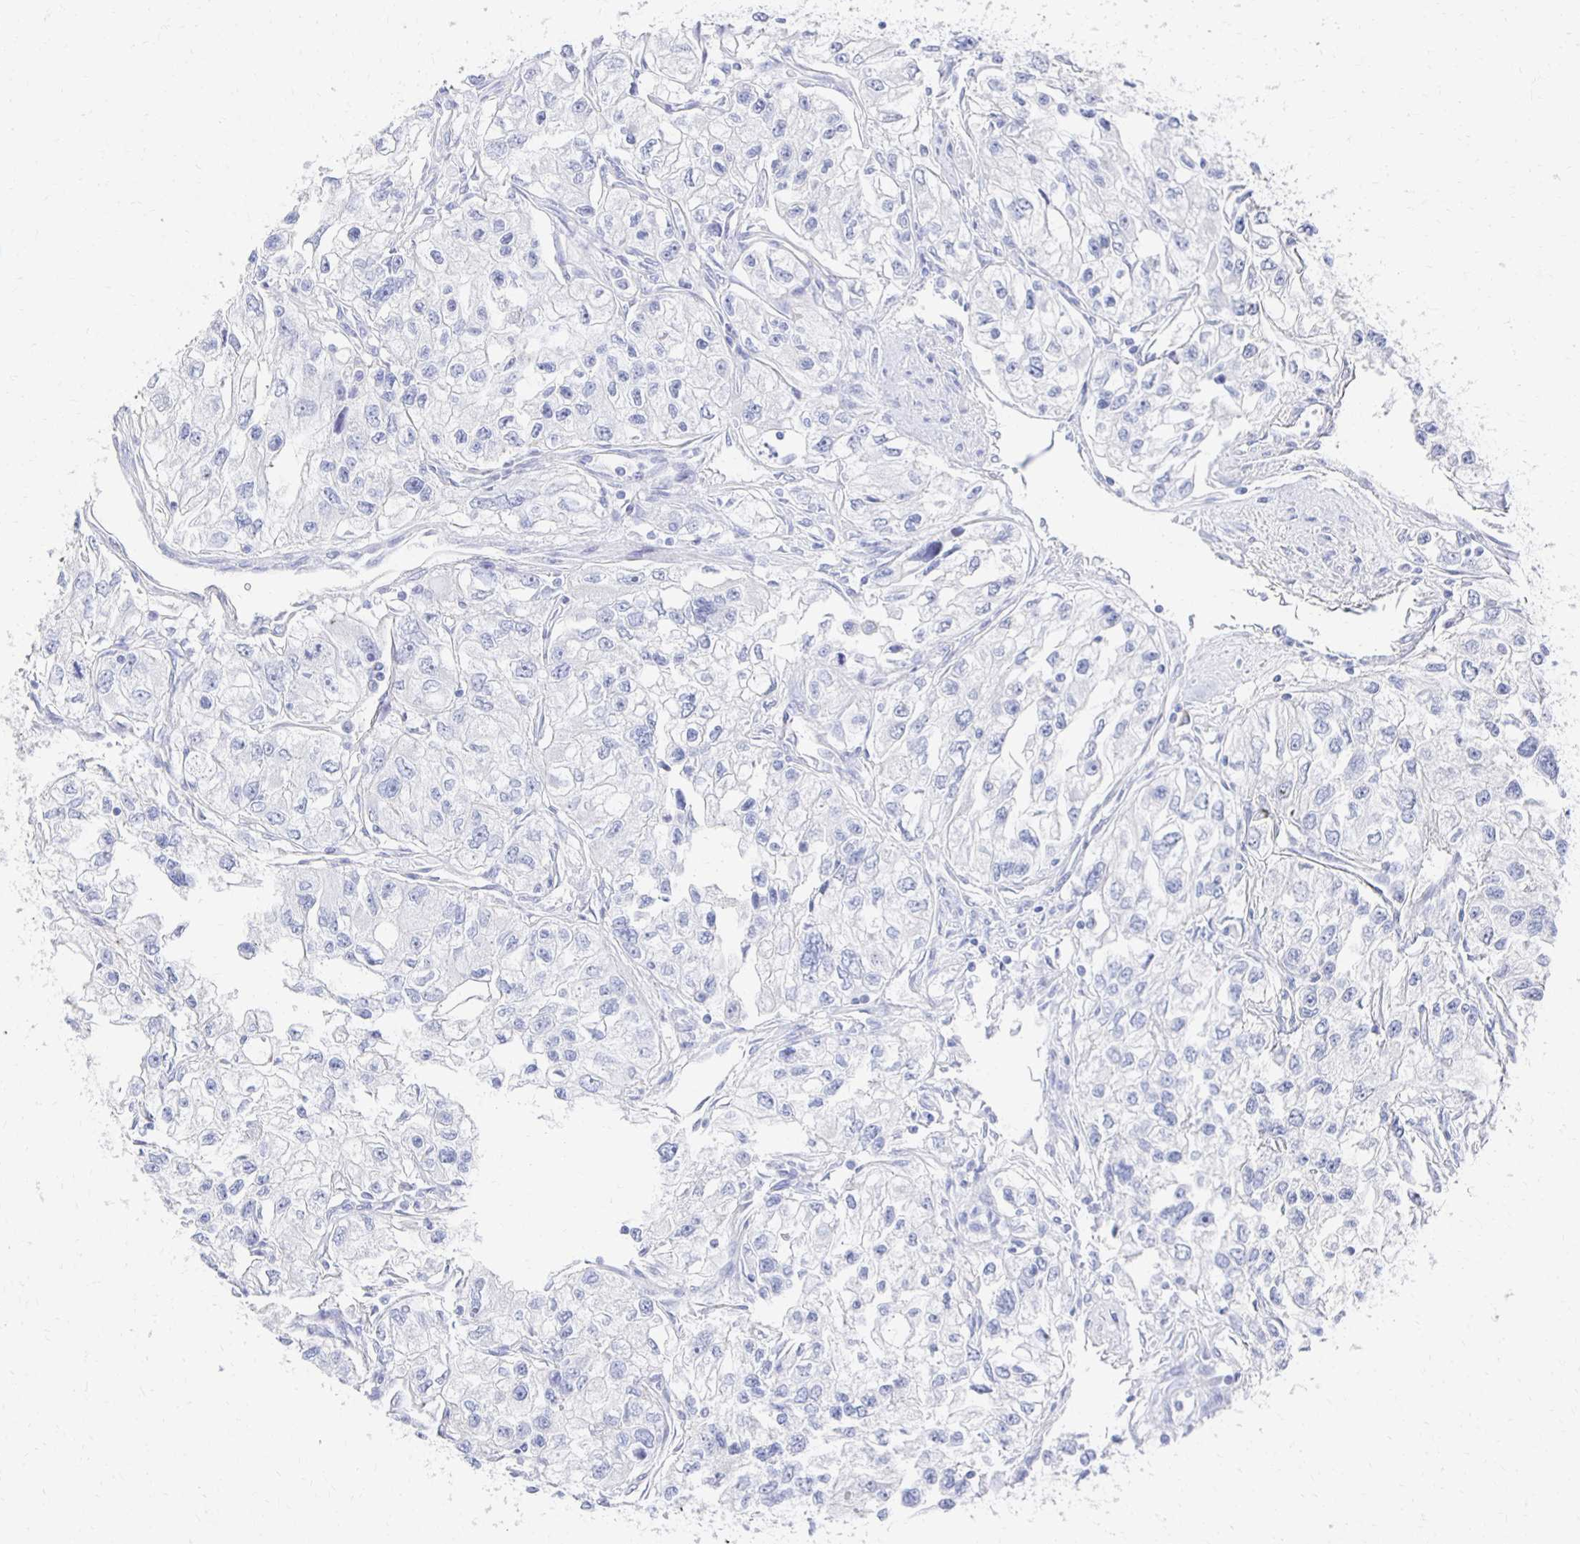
{"staining": {"intensity": "negative", "quantity": "none", "location": "none"}, "tissue": "renal cancer", "cell_type": "Tumor cells", "image_type": "cancer", "snomed": [{"axis": "morphology", "description": "Adenocarcinoma, NOS"}, {"axis": "topography", "description": "Kidney"}], "caption": "Adenocarcinoma (renal) was stained to show a protein in brown. There is no significant expression in tumor cells.", "gene": "PRDM7", "patient": {"sex": "female", "age": 59}}